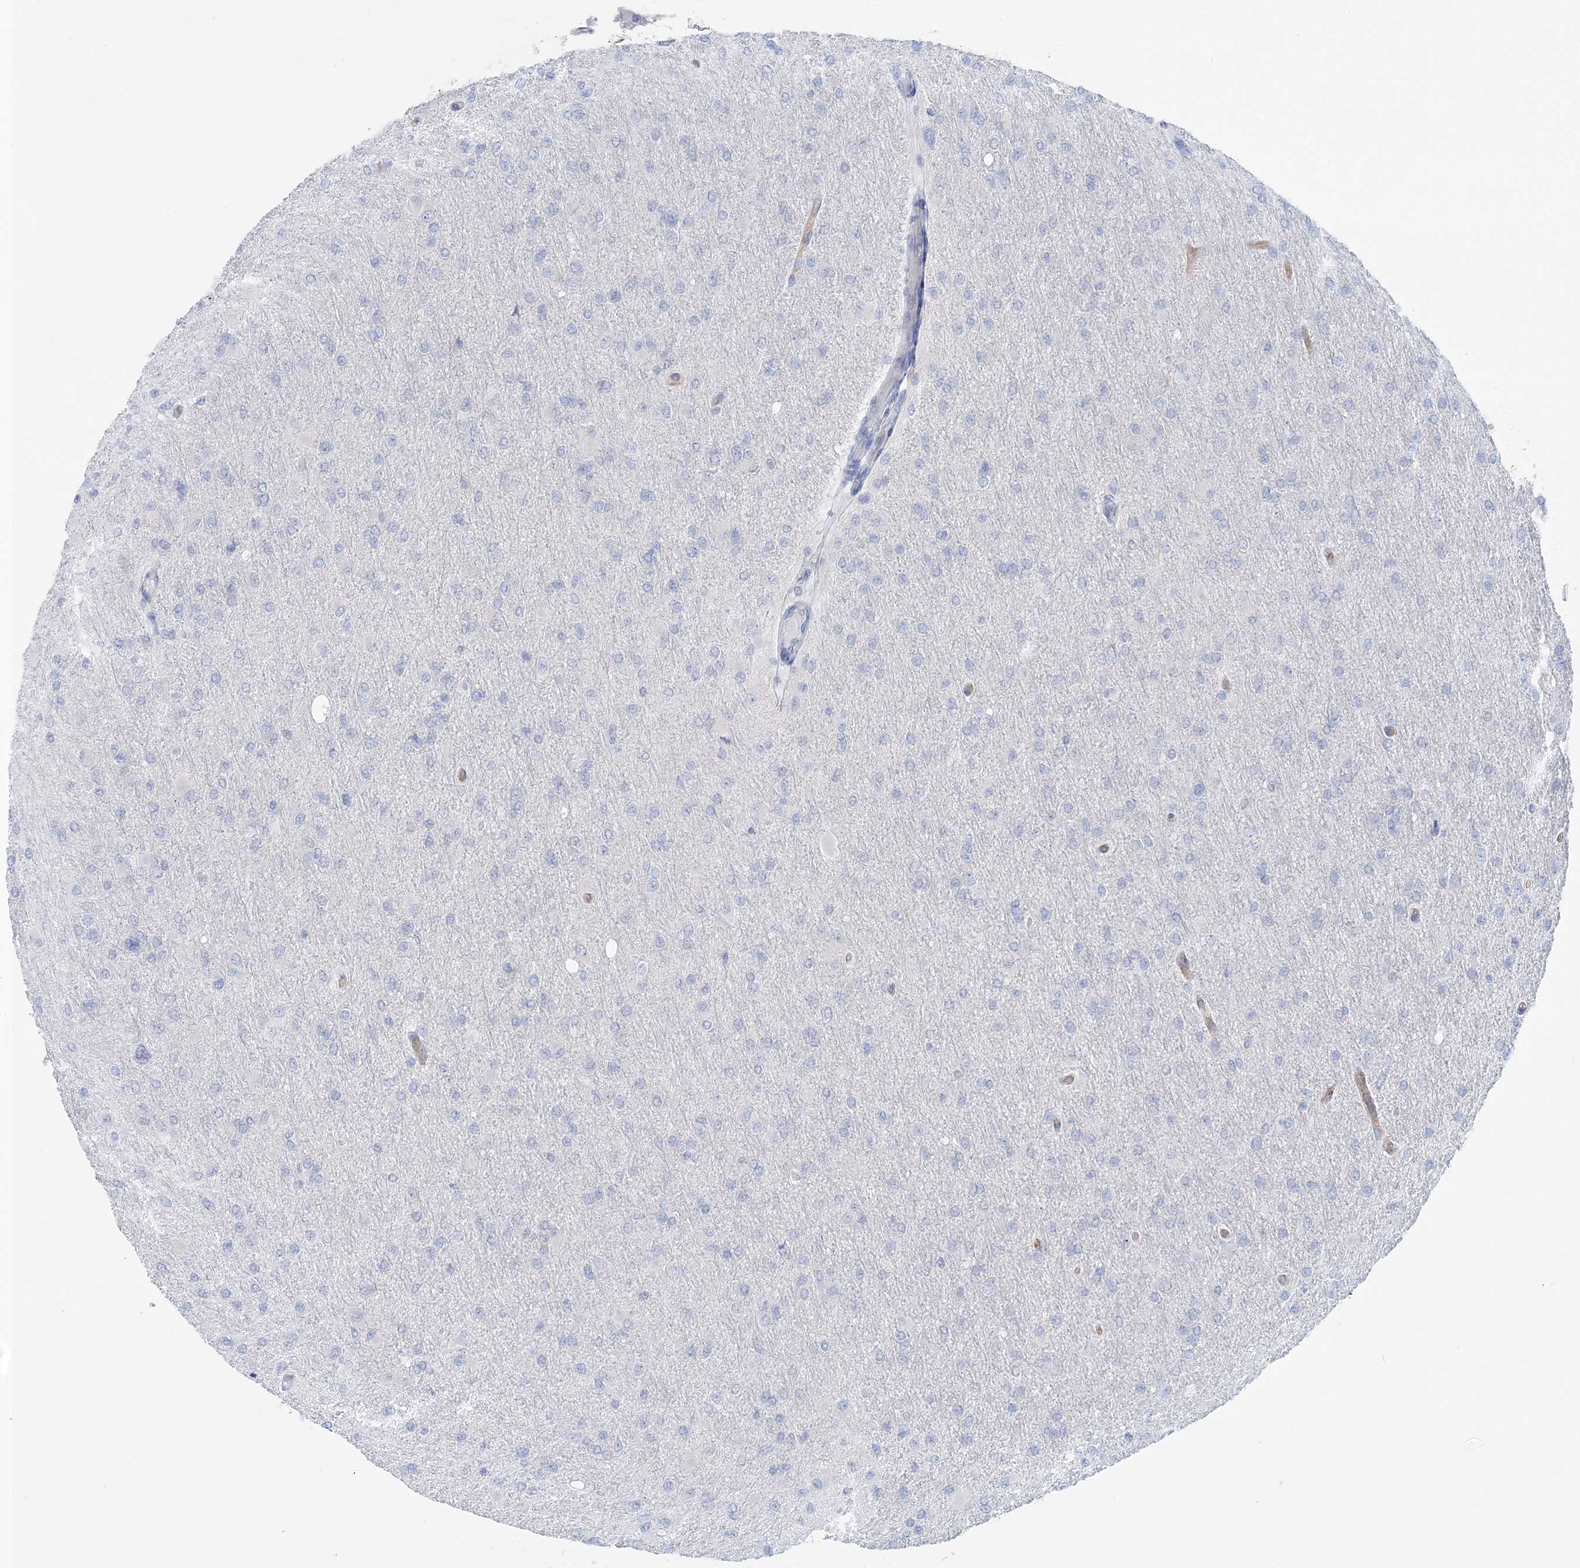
{"staining": {"intensity": "negative", "quantity": "none", "location": "none"}, "tissue": "glioma", "cell_type": "Tumor cells", "image_type": "cancer", "snomed": [{"axis": "morphology", "description": "Glioma, malignant, High grade"}, {"axis": "topography", "description": "Cerebral cortex"}], "caption": "Photomicrograph shows no protein expression in tumor cells of glioma tissue.", "gene": "SLC5A6", "patient": {"sex": "female", "age": 36}}